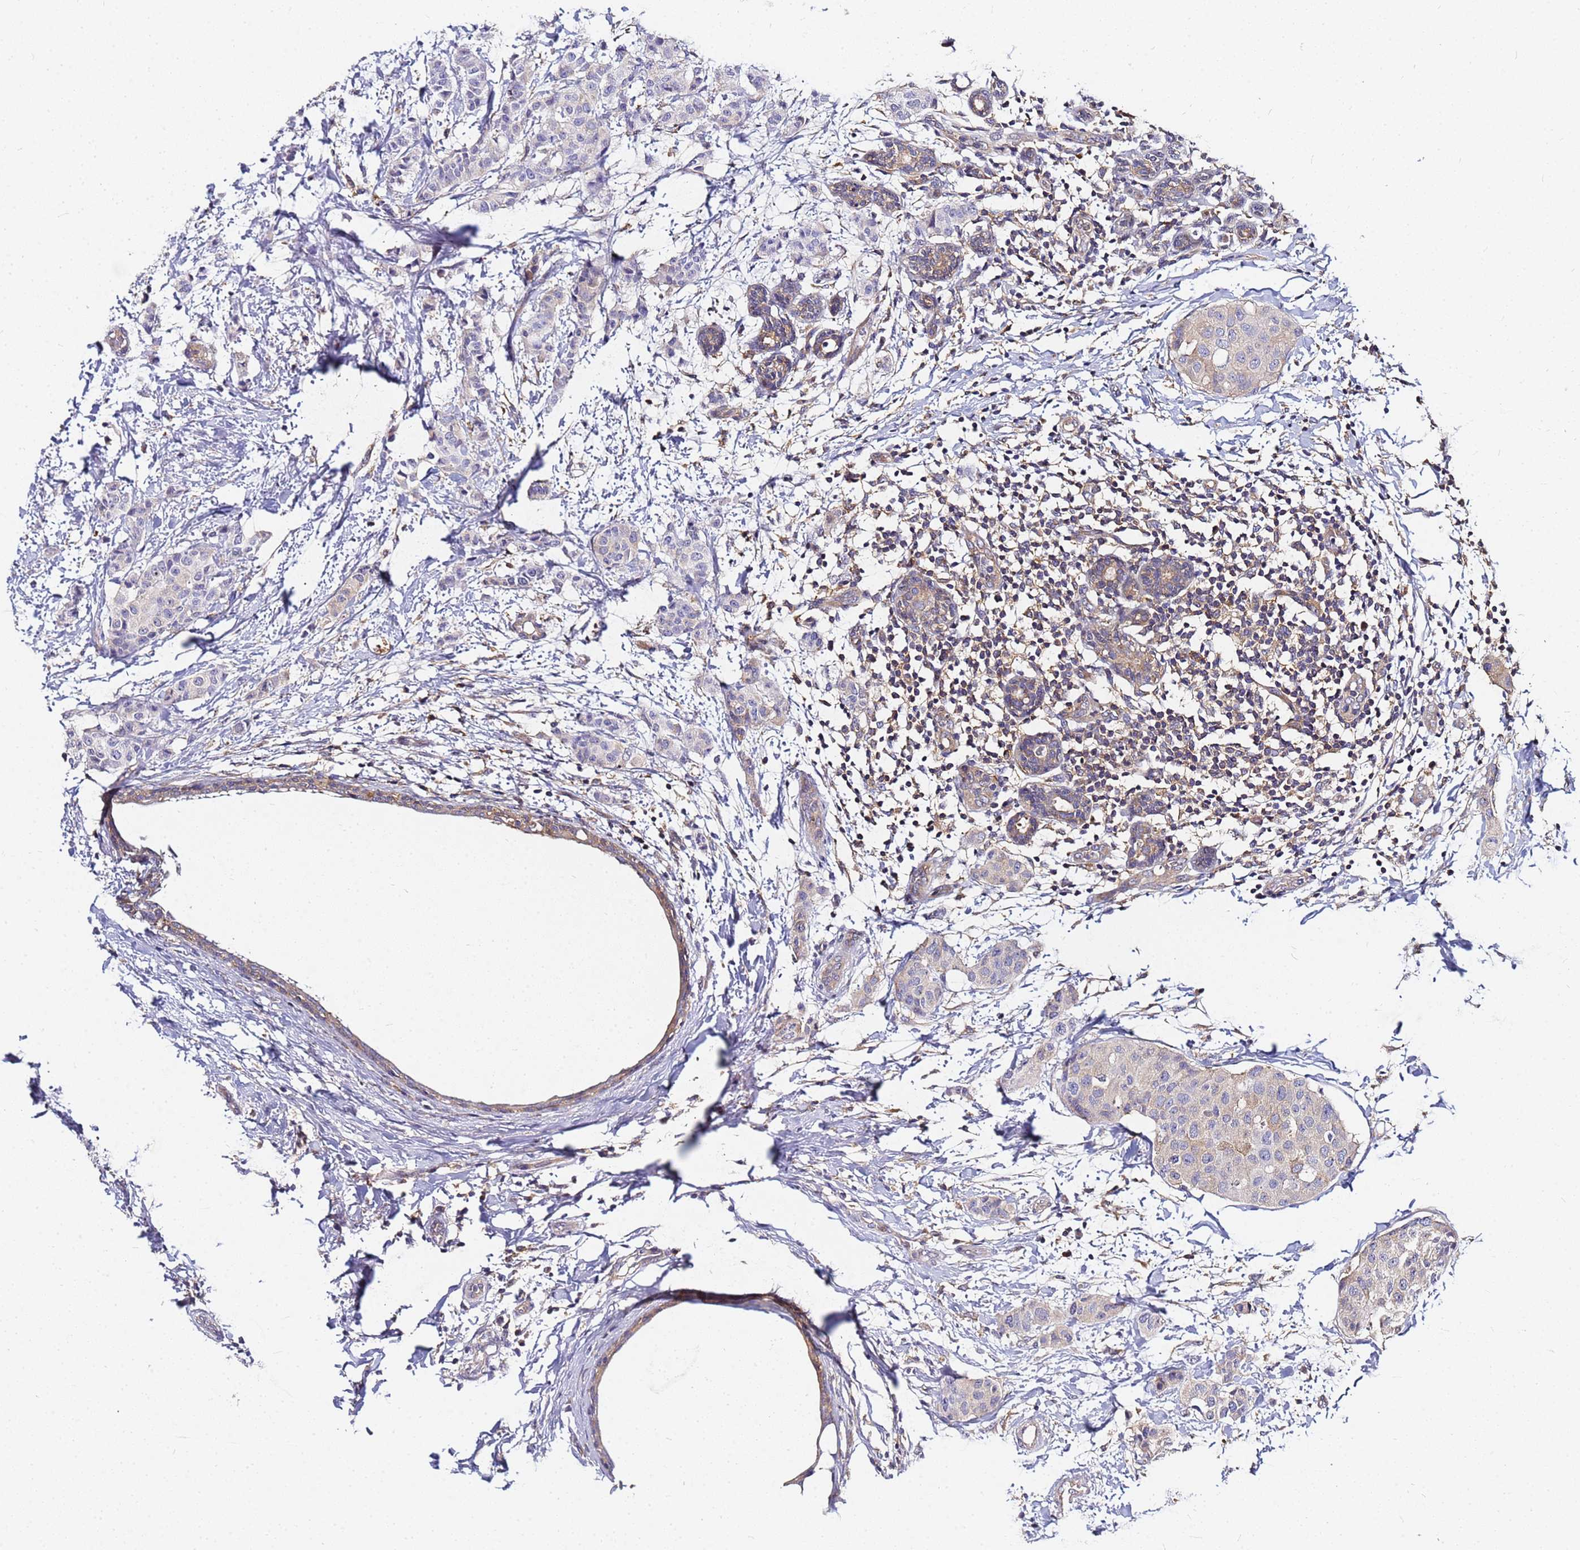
{"staining": {"intensity": "negative", "quantity": "none", "location": "none"}, "tissue": "breast cancer", "cell_type": "Tumor cells", "image_type": "cancer", "snomed": [{"axis": "morphology", "description": "Duct carcinoma"}, {"axis": "topography", "description": "Breast"}], "caption": "Protein analysis of breast cancer (intraductal carcinoma) displays no significant staining in tumor cells. (DAB (3,3'-diaminobenzidine) immunohistochemistry visualized using brightfield microscopy, high magnification).", "gene": "CHM", "patient": {"sex": "female", "age": 40}}